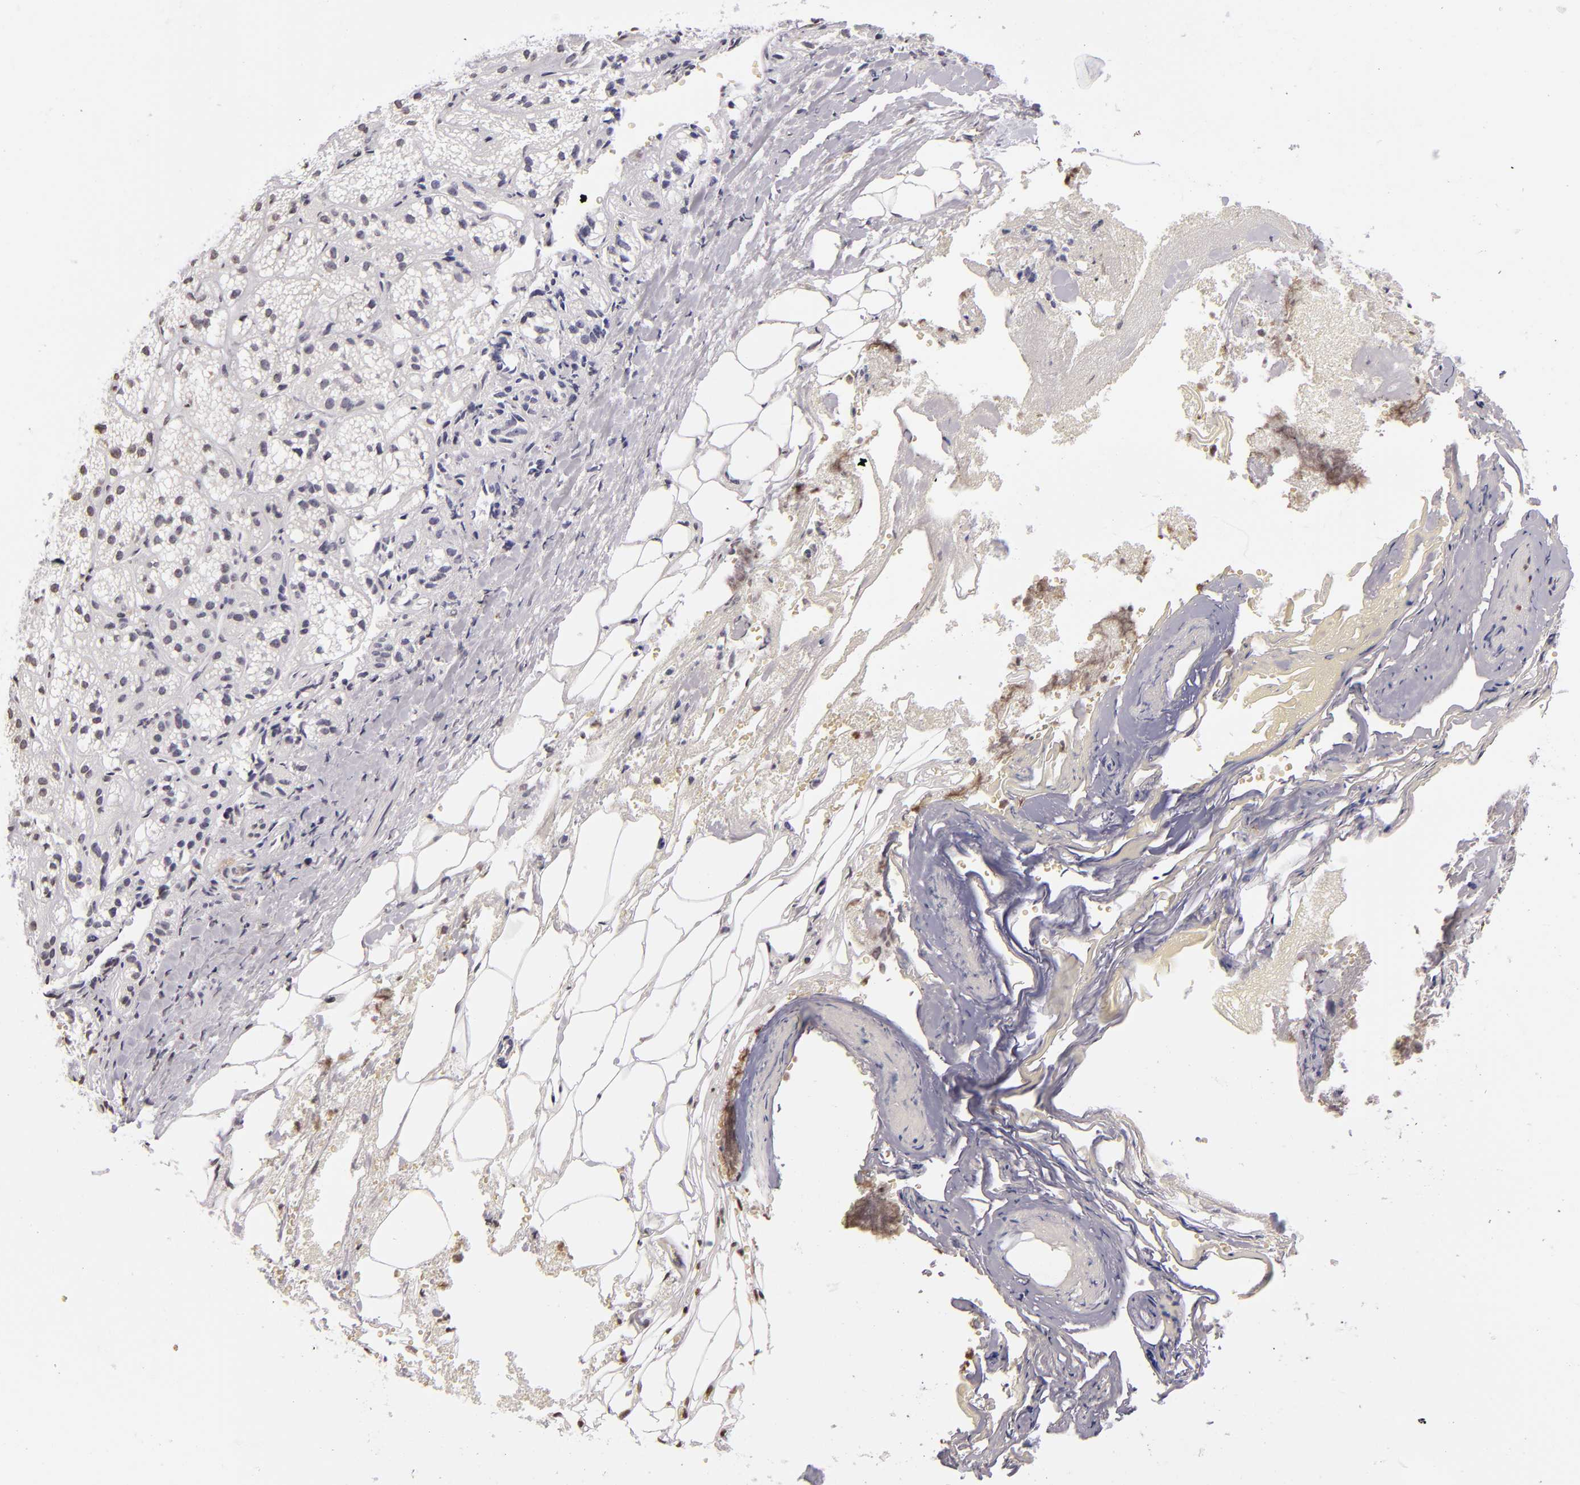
{"staining": {"intensity": "weak", "quantity": "<25%", "location": "nuclear"}, "tissue": "adrenal gland", "cell_type": "Glandular cells", "image_type": "normal", "snomed": [{"axis": "morphology", "description": "Normal tissue, NOS"}, {"axis": "topography", "description": "Adrenal gland"}], "caption": "Protein analysis of benign adrenal gland shows no significant positivity in glandular cells. (DAB (3,3'-diaminobenzidine) immunohistochemistry with hematoxylin counter stain).", "gene": "CD40", "patient": {"sex": "female", "age": 71}}